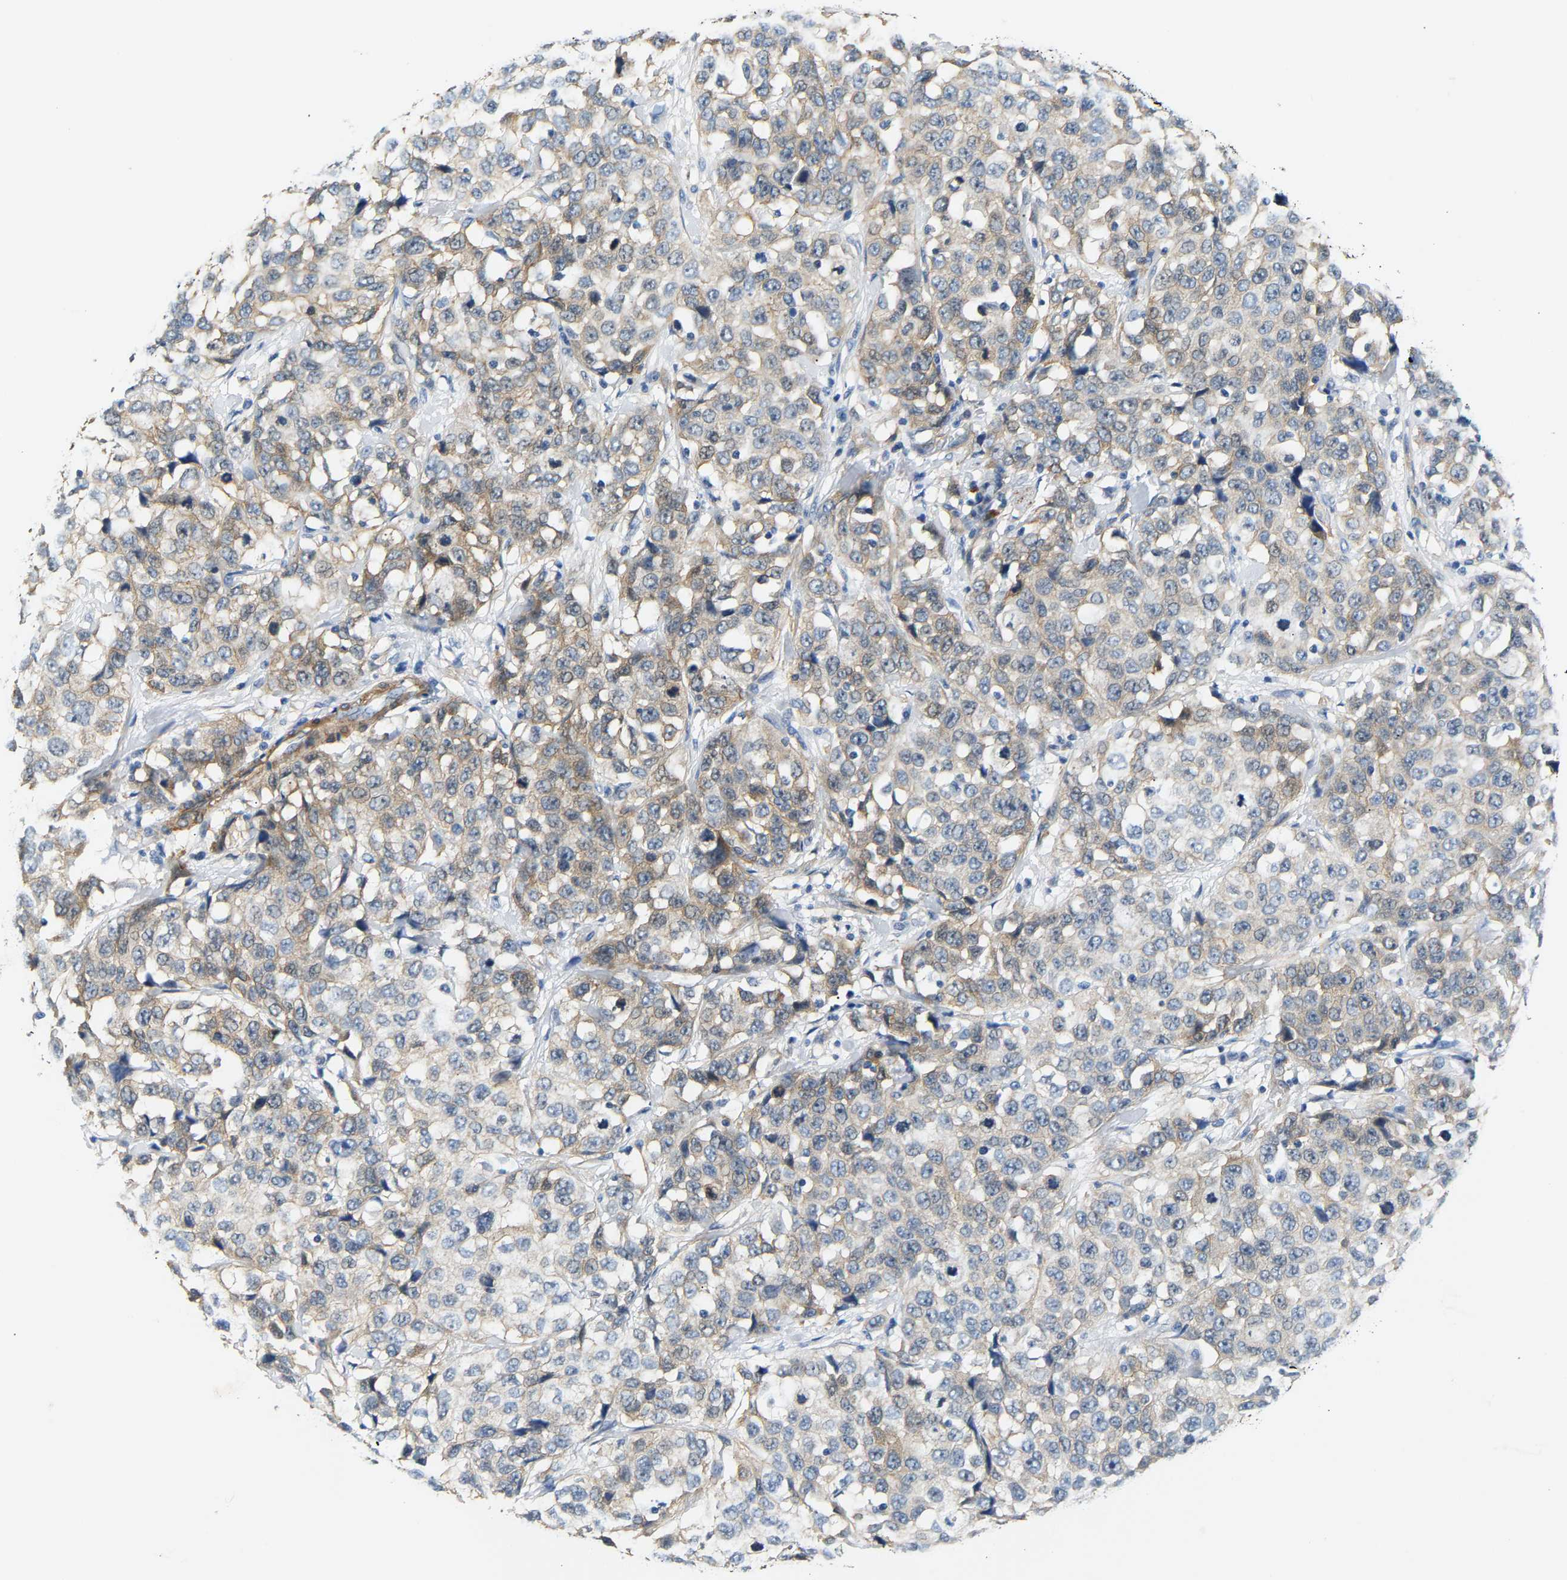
{"staining": {"intensity": "weak", "quantity": "25%-75%", "location": "cytoplasmic/membranous"}, "tissue": "stomach cancer", "cell_type": "Tumor cells", "image_type": "cancer", "snomed": [{"axis": "morphology", "description": "Normal tissue, NOS"}, {"axis": "morphology", "description": "Adenocarcinoma, NOS"}, {"axis": "topography", "description": "Stomach"}], "caption": "Immunohistochemical staining of stomach cancer (adenocarcinoma) shows low levels of weak cytoplasmic/membranous protein expression in about 25%-75% of tumor cells. Nuclei are stained in blue.", "gene": "PAWR", "patient": {"sex": "male", "age": 48}}